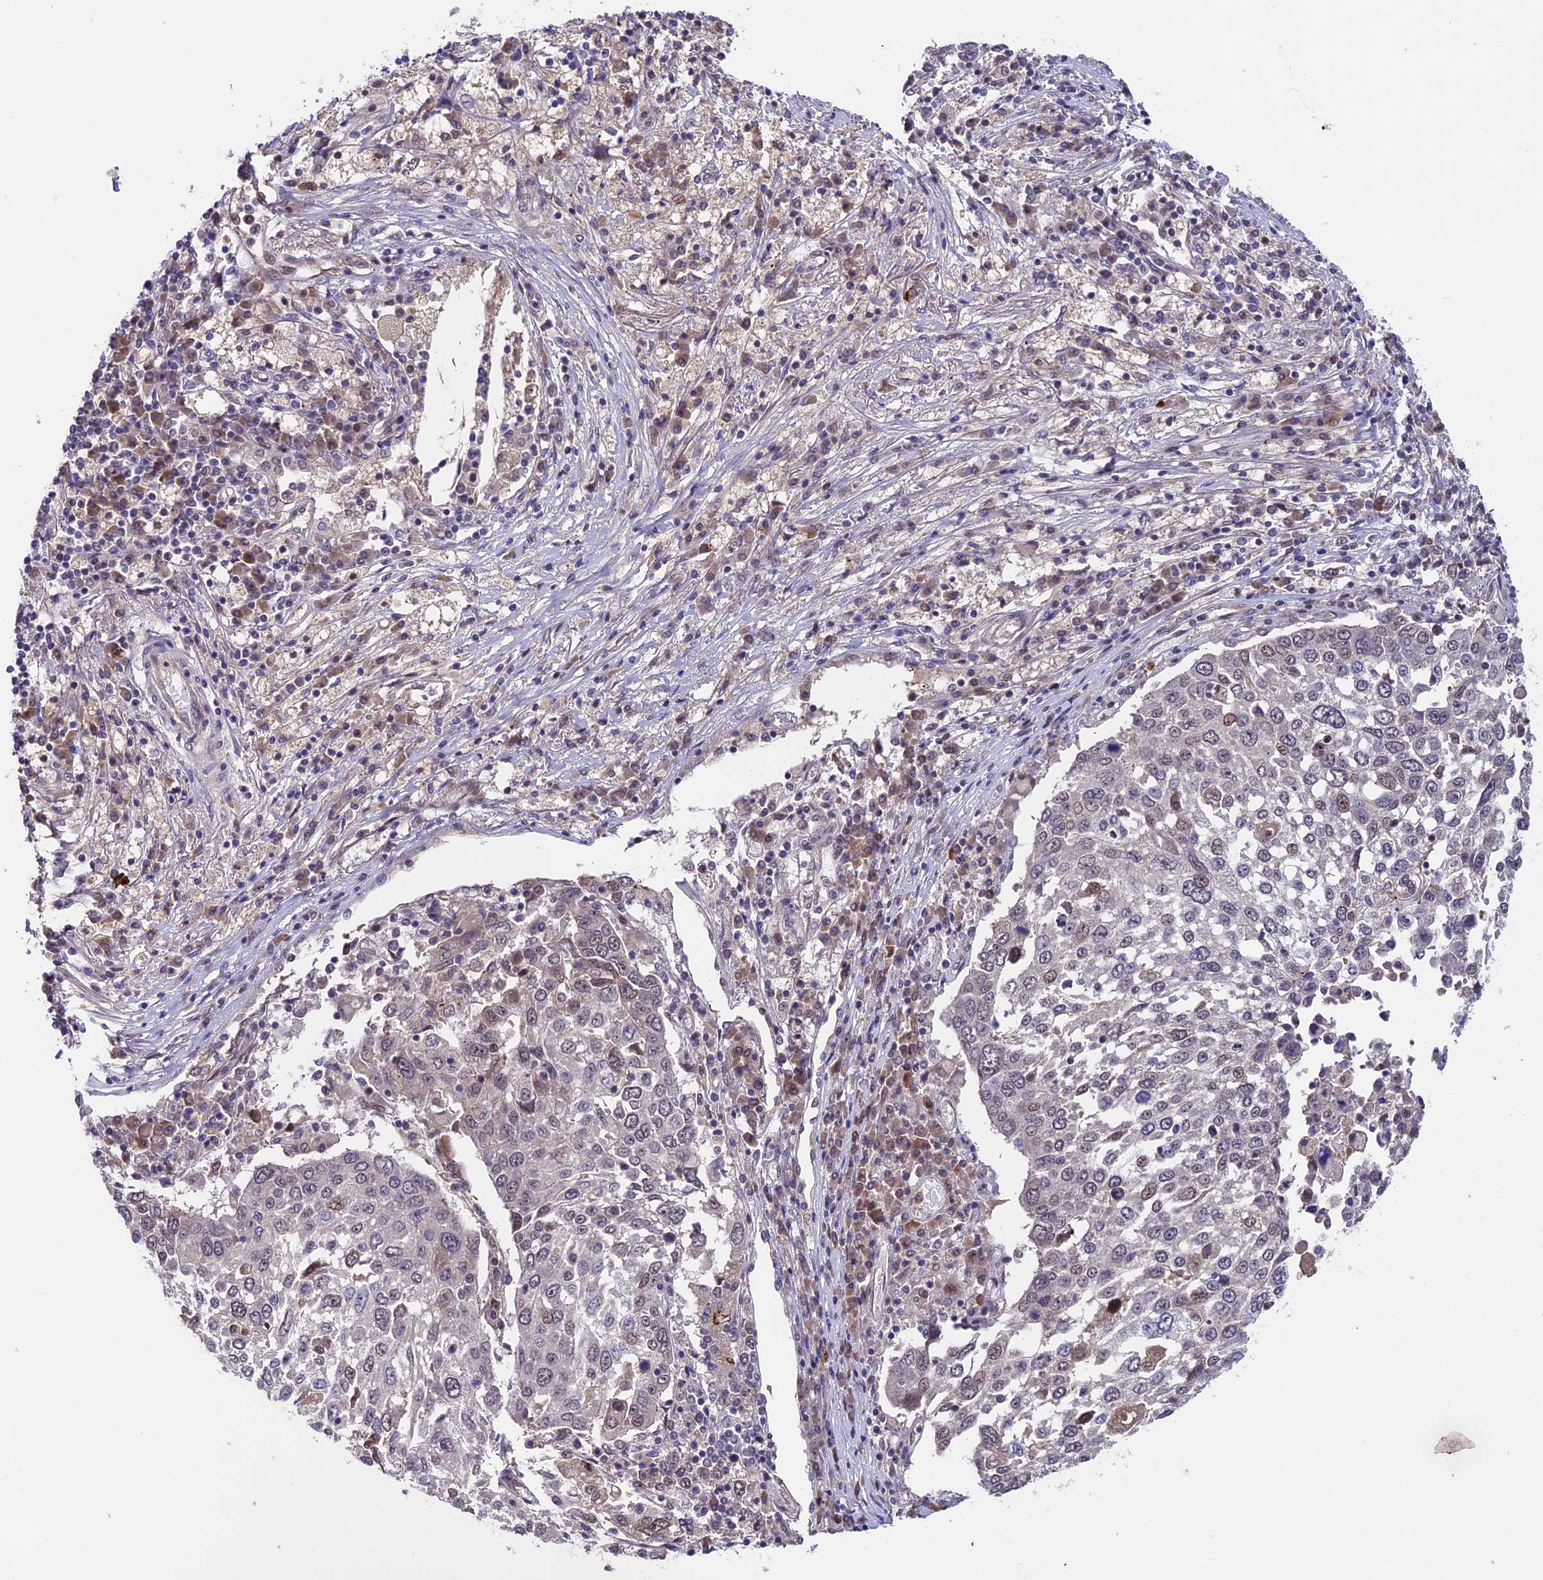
{"staining": {"intensity": "negative", "quantity": "none", "location": "none"}, "tissue": "lung cancer", "cell_type": "Tumor cells", "image_type": "cancer", "snomed": [{"axis": "morphology", "description": "Squamous cell carcinoma, NOS"}, {"axis": "topography", "description": "Lung"}], "caption": "An image of human squamous cell carcinoma (lung) is negative for staining in tumor cells.", "gene": "SIPA1L3", "patient": {"sex": "male", "age": 65}}